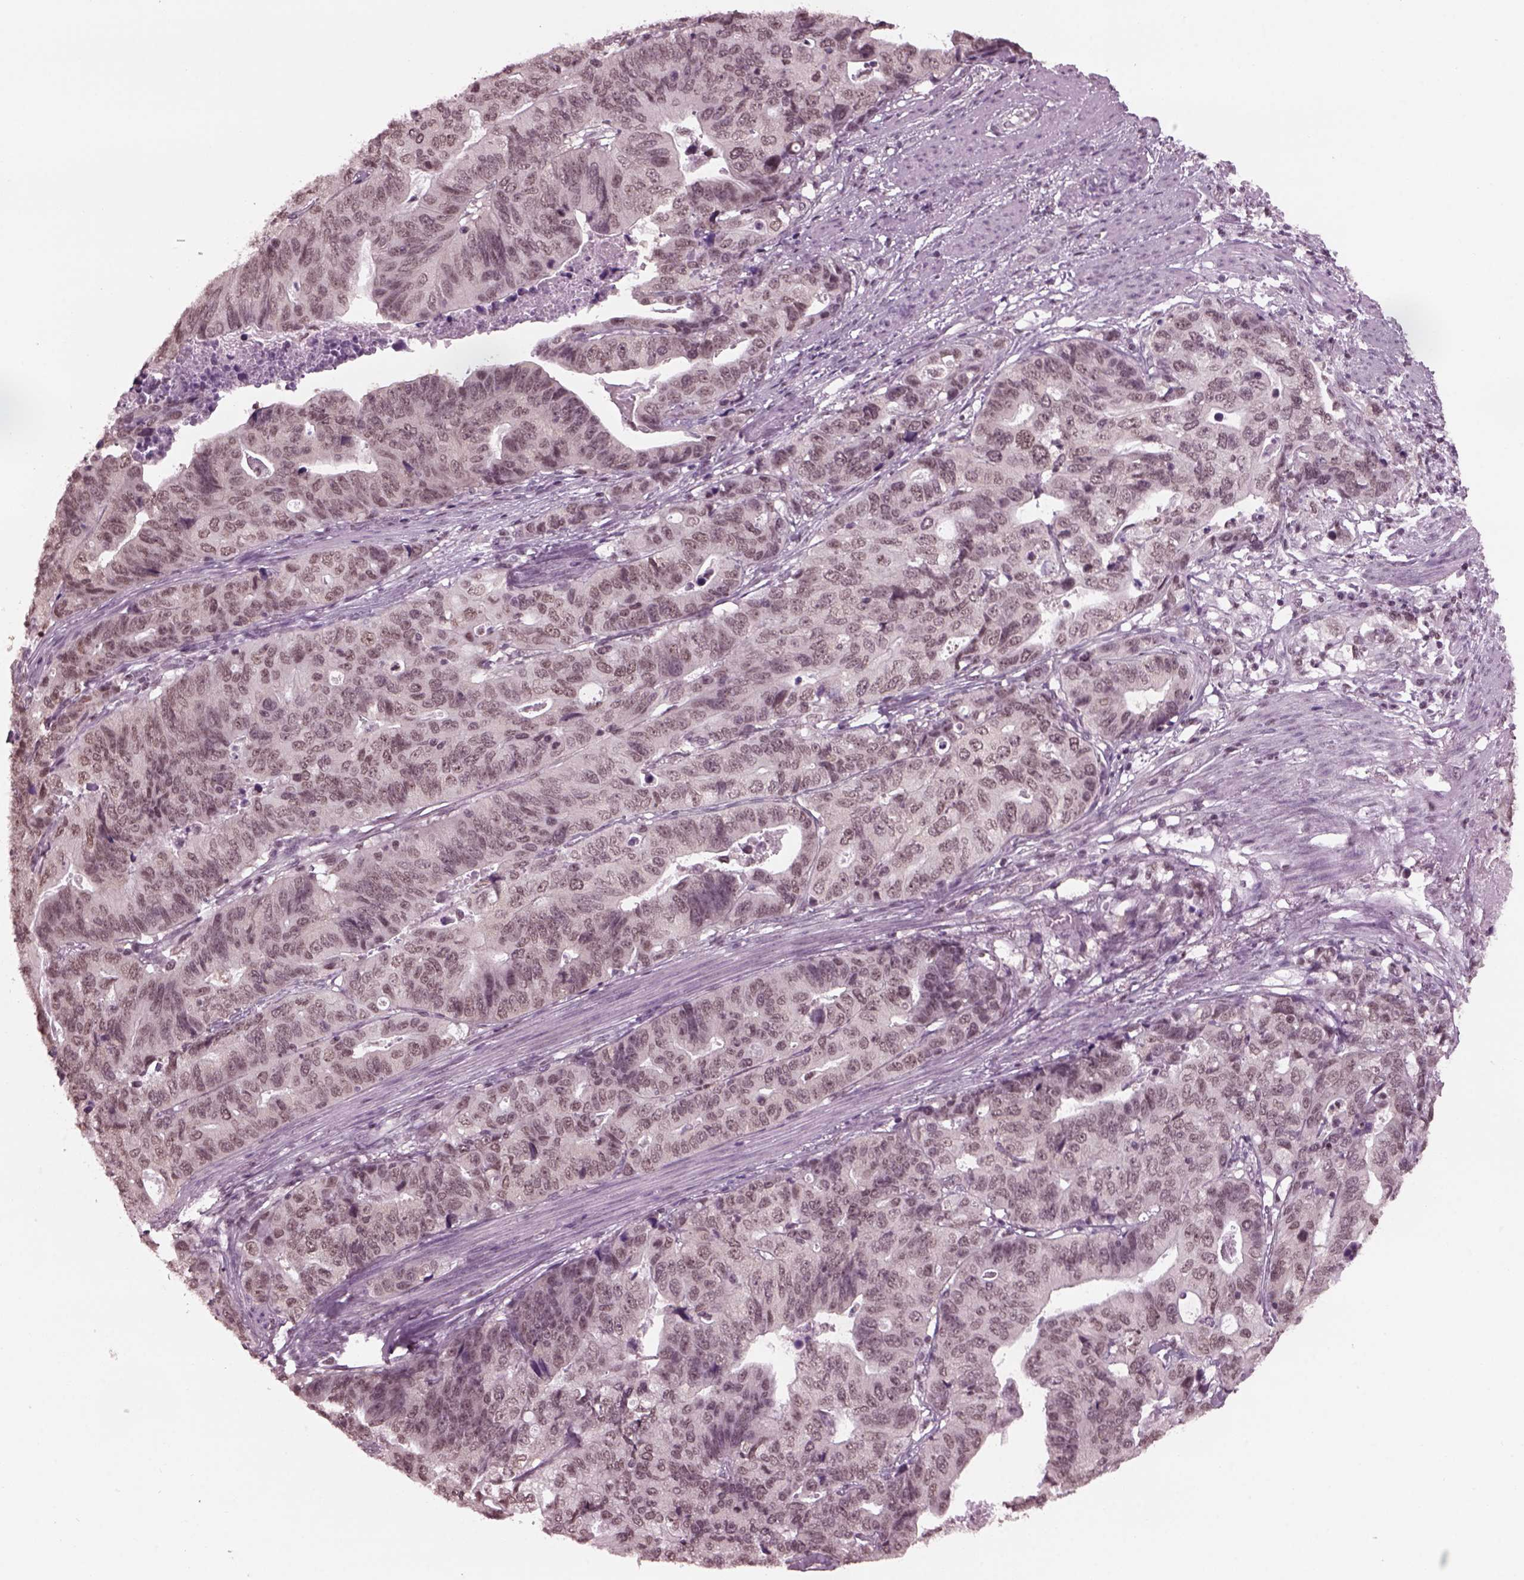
{"staining": {"intensity": "negative", "quantity": "none", "location": "none"}, "tissue": "stomach cancer", "cell_type": "Tumor cells", "image_type": "cancer", "snomed": [{"axis": "morphology", "description": "Adenocarcinoma, NOS"}, {"axis": "topography", "description": "Stomach, upper"}], "caption": "Immunohistochemical staining of stomach cancer shows no significant staining in tumor cells.", "gene": "RUVBL2", "patient": {"sex": "female", "age": 67}}